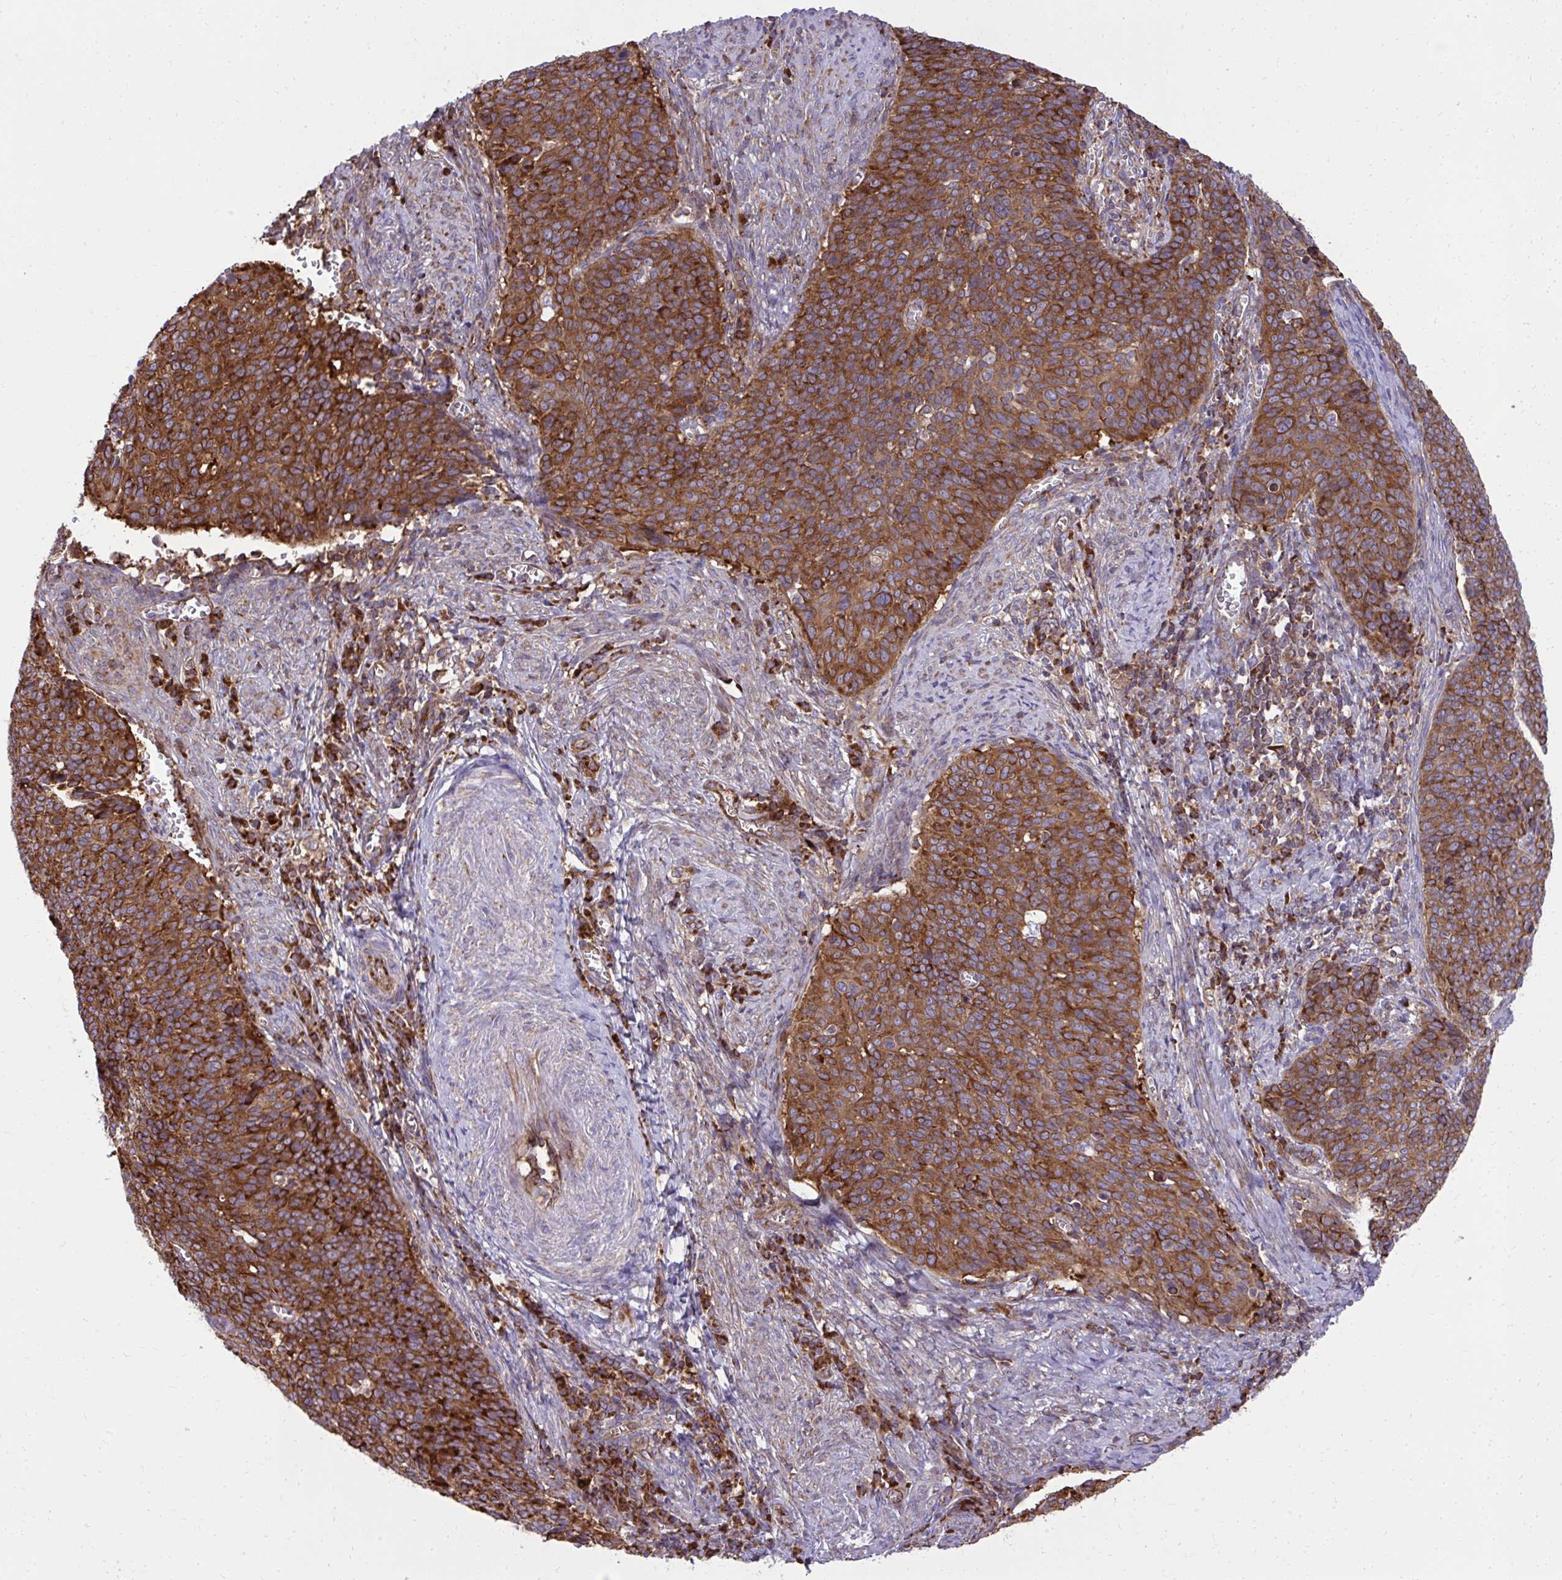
{"staining": {"intensity": "strong", "quantity": ">75%", "location": "cytoplasmic/membranous"}, "tissue": "cervical cancer", "cell_type": "Tumor cells", "image_type": "cancer", "snomed": [{"axis": "morphology", "description": "Normal tissue, NOS"}, {"axis": "morphology", "description": "Squamous cell carcinoma, NOS"}, {"axis": "topography", "description": "Cervix"}], "caption": "Immunohistochemical staining of cervical cancer (squamous cell carcinoma) reveals strong cytoplasmic/membranous protein staining in approximately >75% of tumor cells. Immunohistochemistry (ihc) stains the protein in brown and the nuclei are stained blue.", "gene": "NMNAT3", "patient": {"sex": "female", "age": 39}}